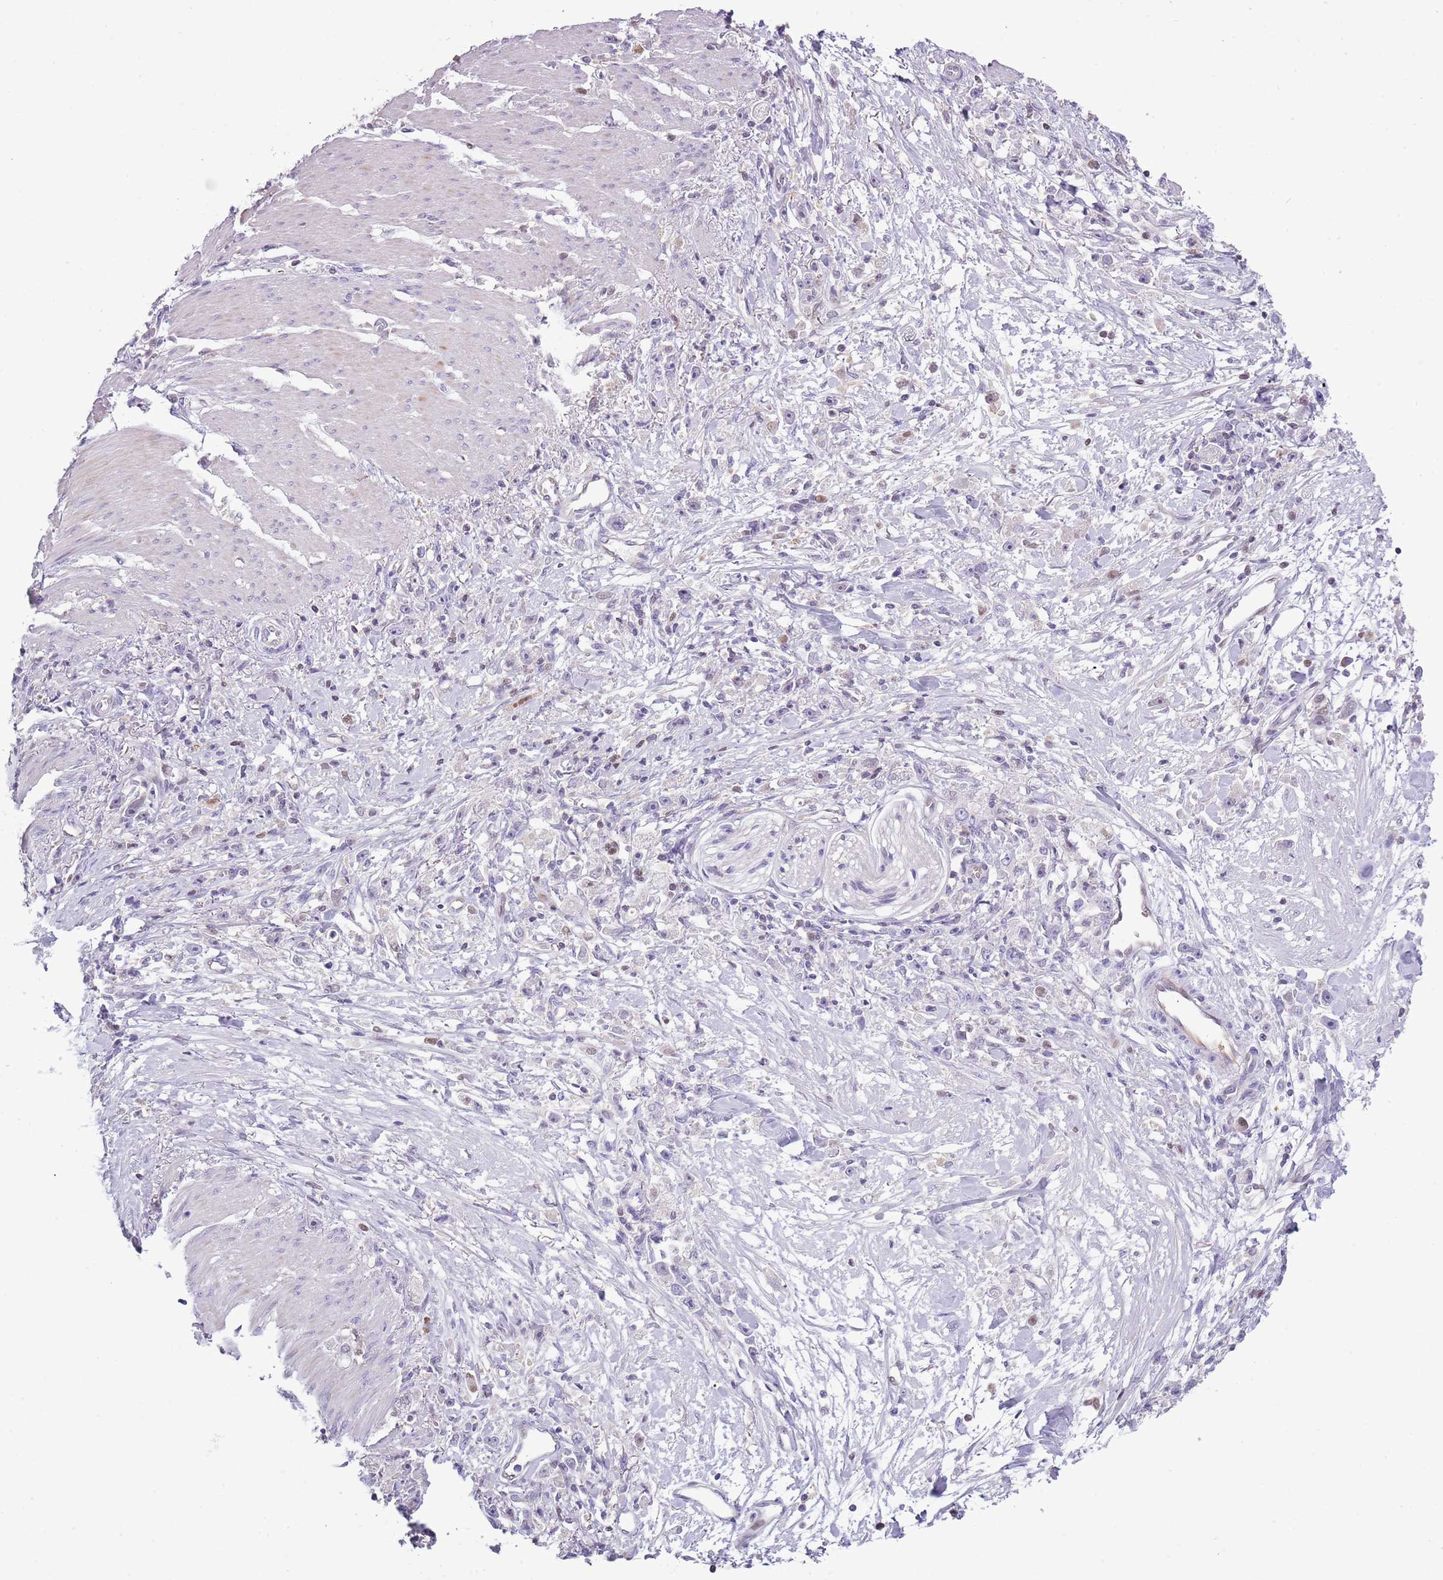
{"staining": {"intensity": "moderate", "quantity": "<25%", "location": "nuclear"}, "tissue": "stomach cancer", "cell_type": "Tumor cells", "image_type": "cancer", "snomed": [{"axis": "morphology", "description": "Adenocarcinoma, NOS"}, {"axis": "topography", "description": "Stomach"}], "caption": "Brown immunohistochemical staining in human stomach cancer displays moderate nuclear positivity in approximately <25% of tumor cells. The protein is shown in brown color, while the nuclei are stained blue.", "gene": "NBPF6", "patient": {"sex": "female", "age": 59}}